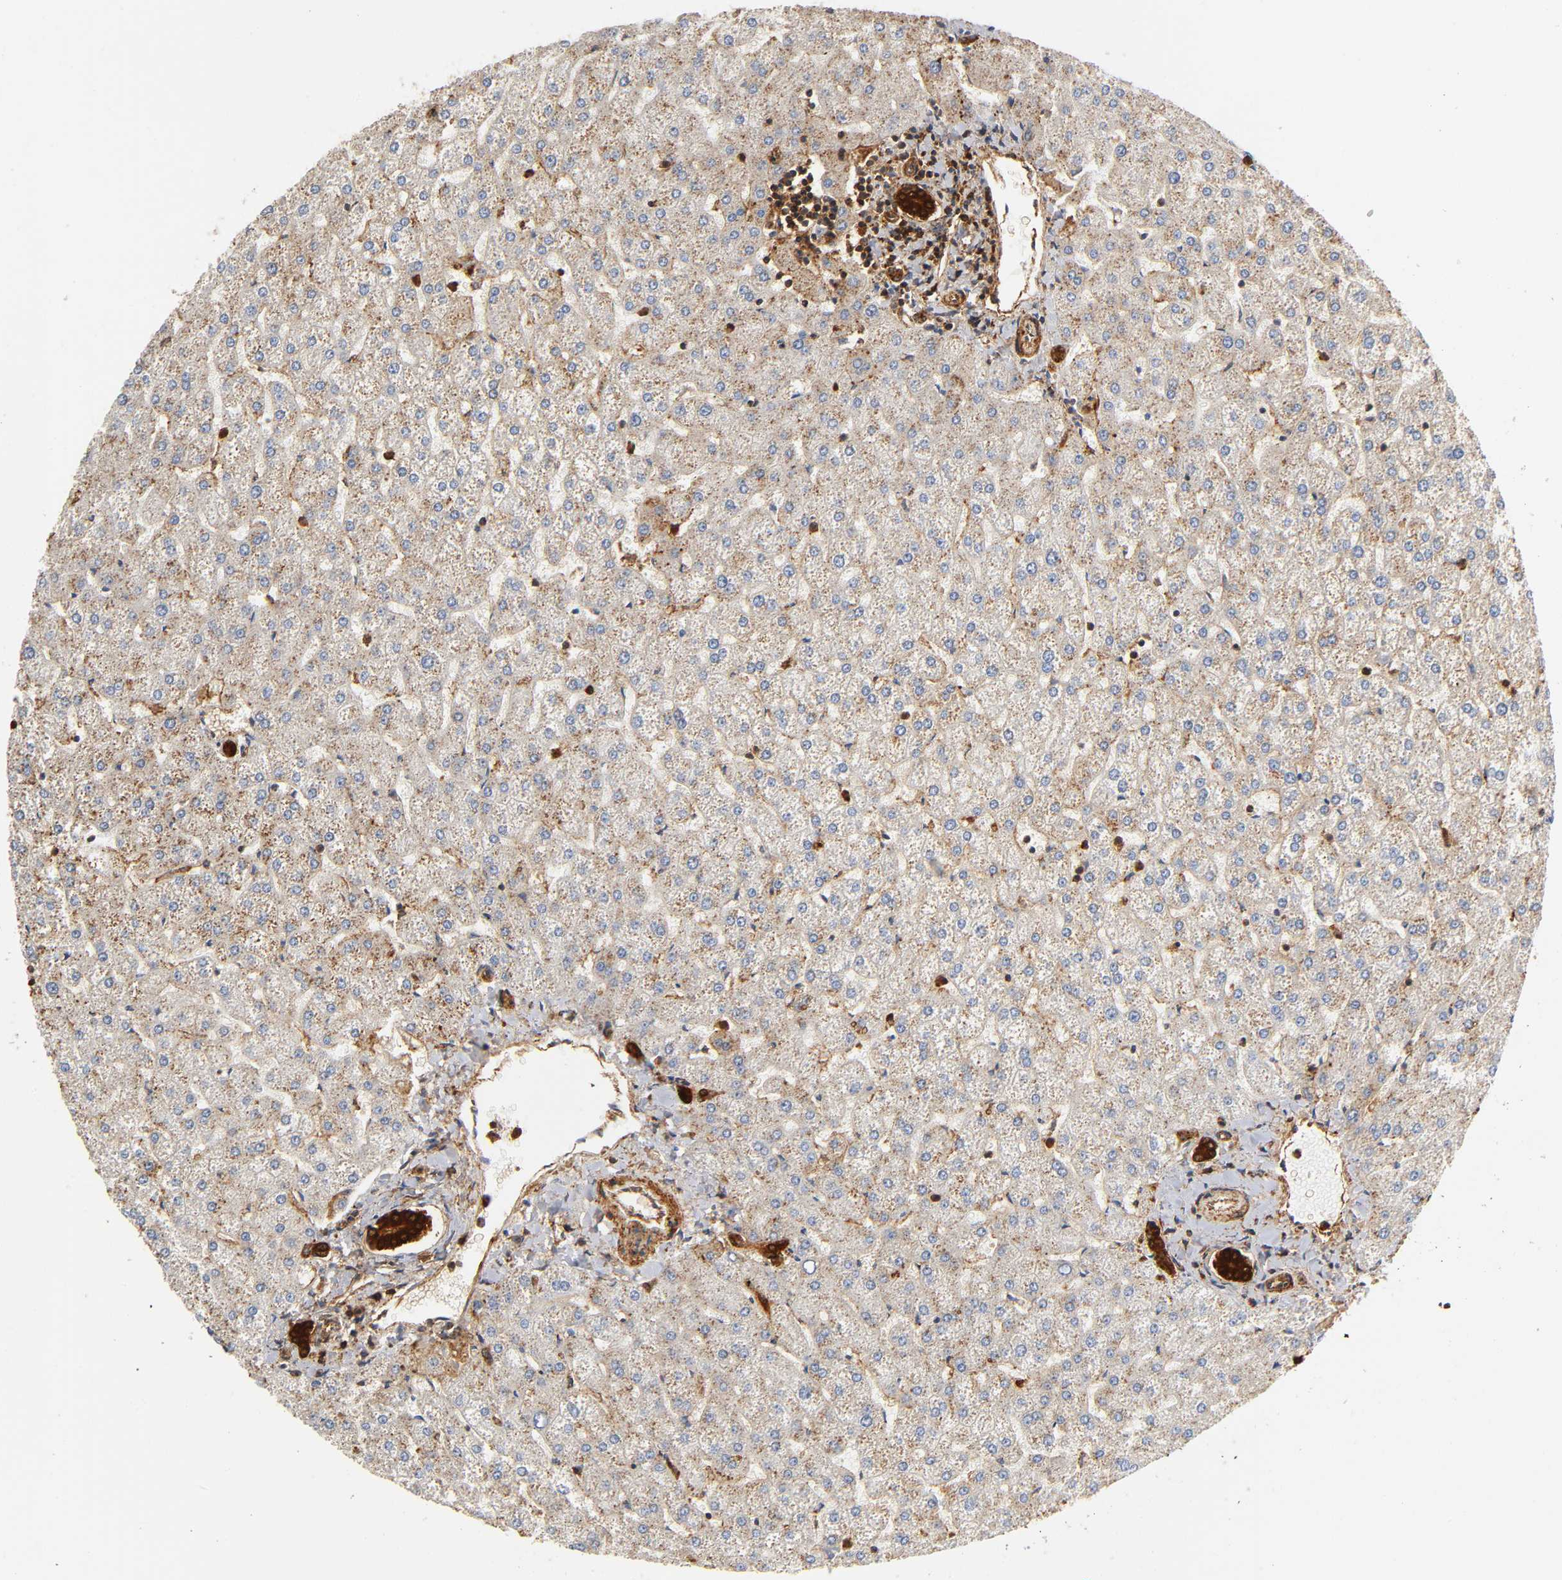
{"staining": {"intensity": "strong", "quantity": ">75%", "location": "cytoplasmic/membranous,nuclear"}, "tissue": "liver", "cell_type": "Cholangiocytes", "image_type": "normal", "snomed": [{"axis": "morphology", "description": "Normal tissue, NOS"}, {"axis": "topography", "description": "Liver"}], "caption": "Immunohistochemical staining of benign liver demonstrates high levels of strong cytoplasmic/membranous,nuclear expression in about >75% of cholangiocytes.", "gene": "ANXA11", "patient": {"sex": "female", "age": 32}}